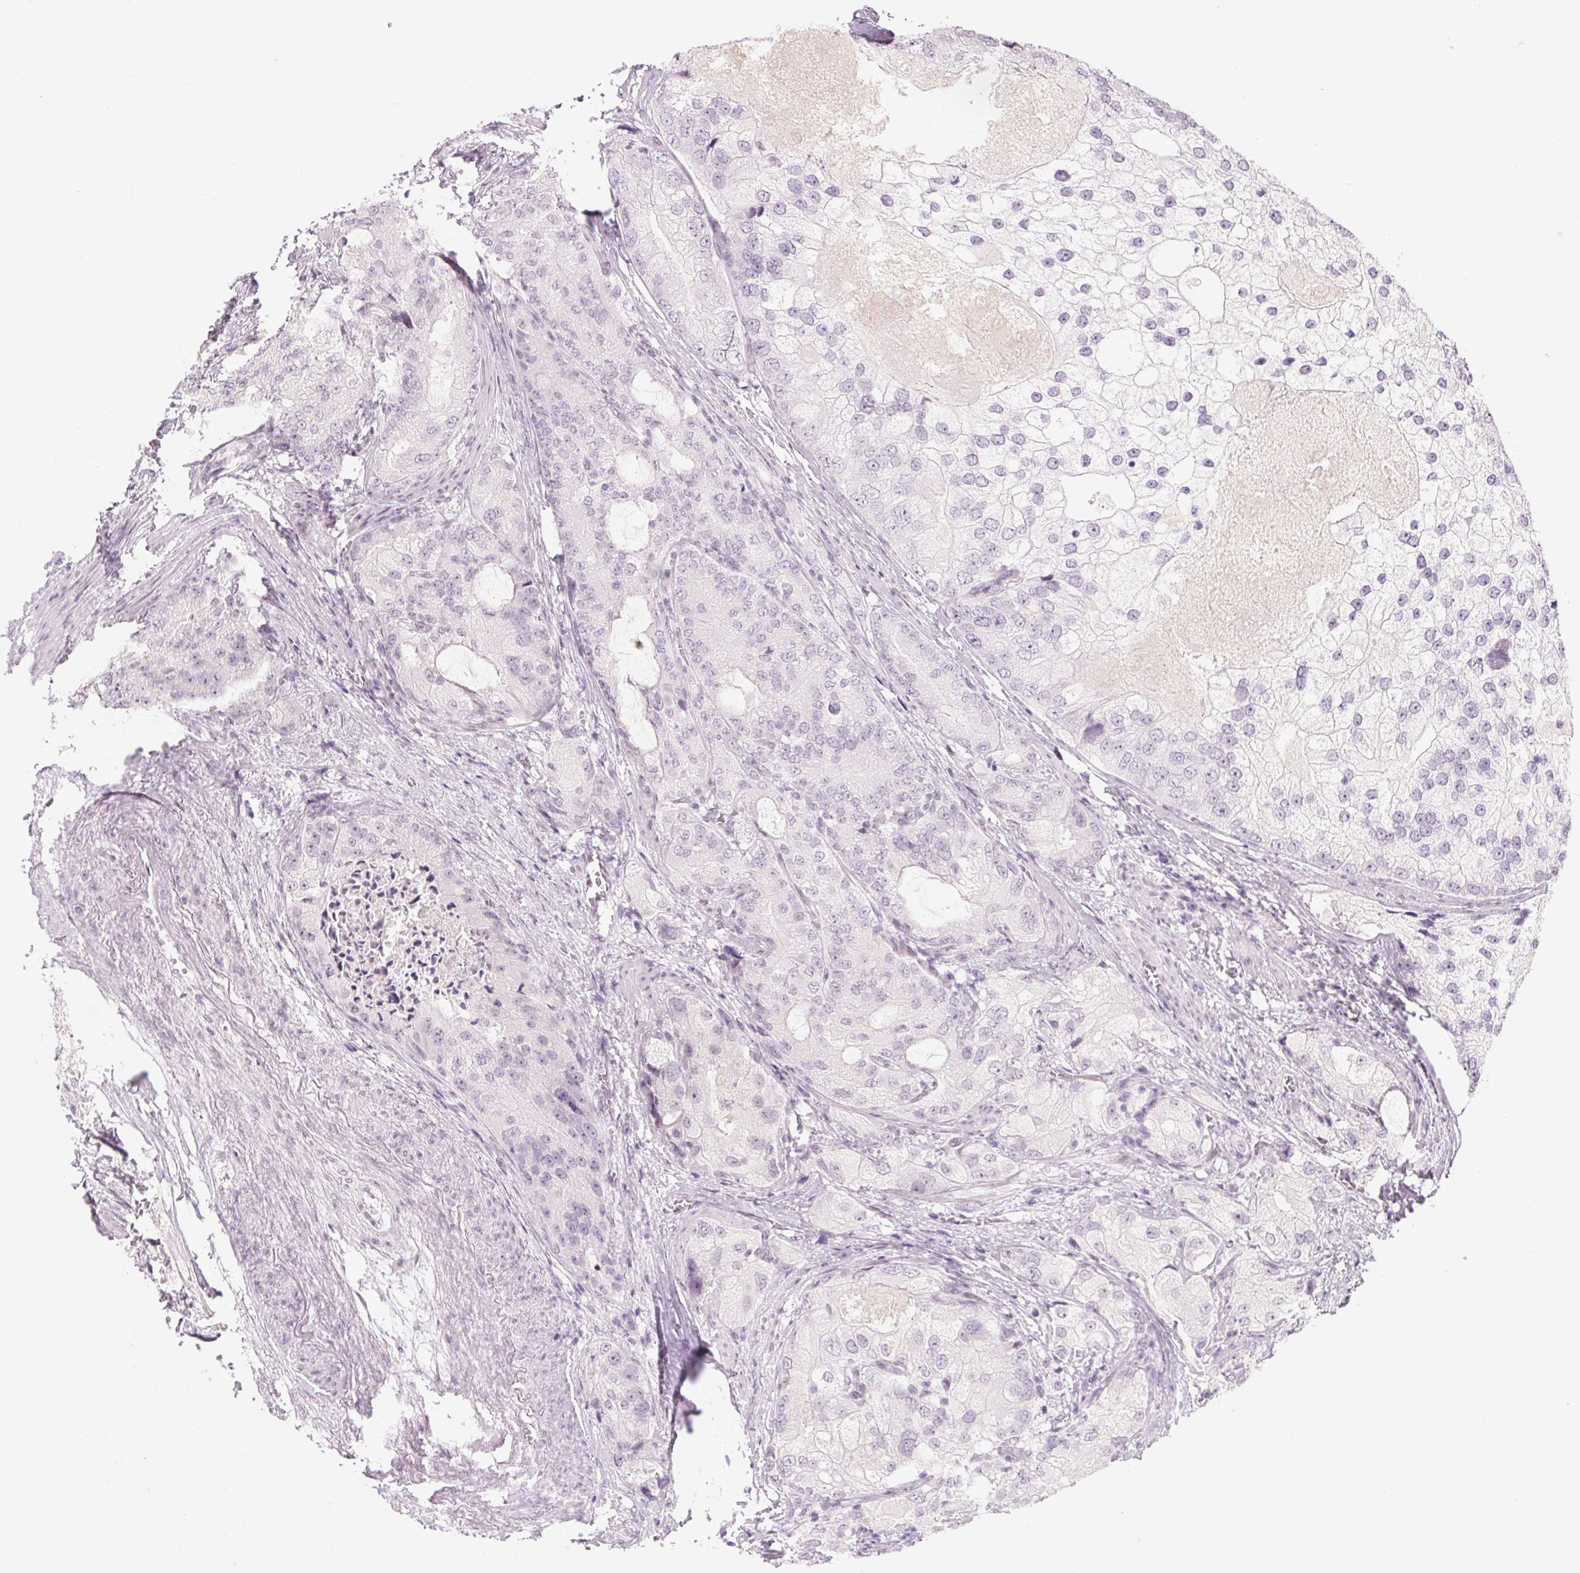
{"staining": {"intensity": "negative", "quantity": "none", "location": "none"}, "tissue": "prostate cancer", "cell_type": "Tumor cells", "image_type": "cancer", "snomed": [{"axis": "morphology", "description": "Adenocarcinoma, High grade"}, {"axis": "topography", "description": "Prostate"}], "caption": "IHC photomicrograph of neoplastic tissue: prostate cancer (high-grade adenocarcinoma) stained with DAB demonstrates no significant protein positivity in tumor cells.", "gene": "KCNQ2", "patient": {"sex": "male", "age": 70}}